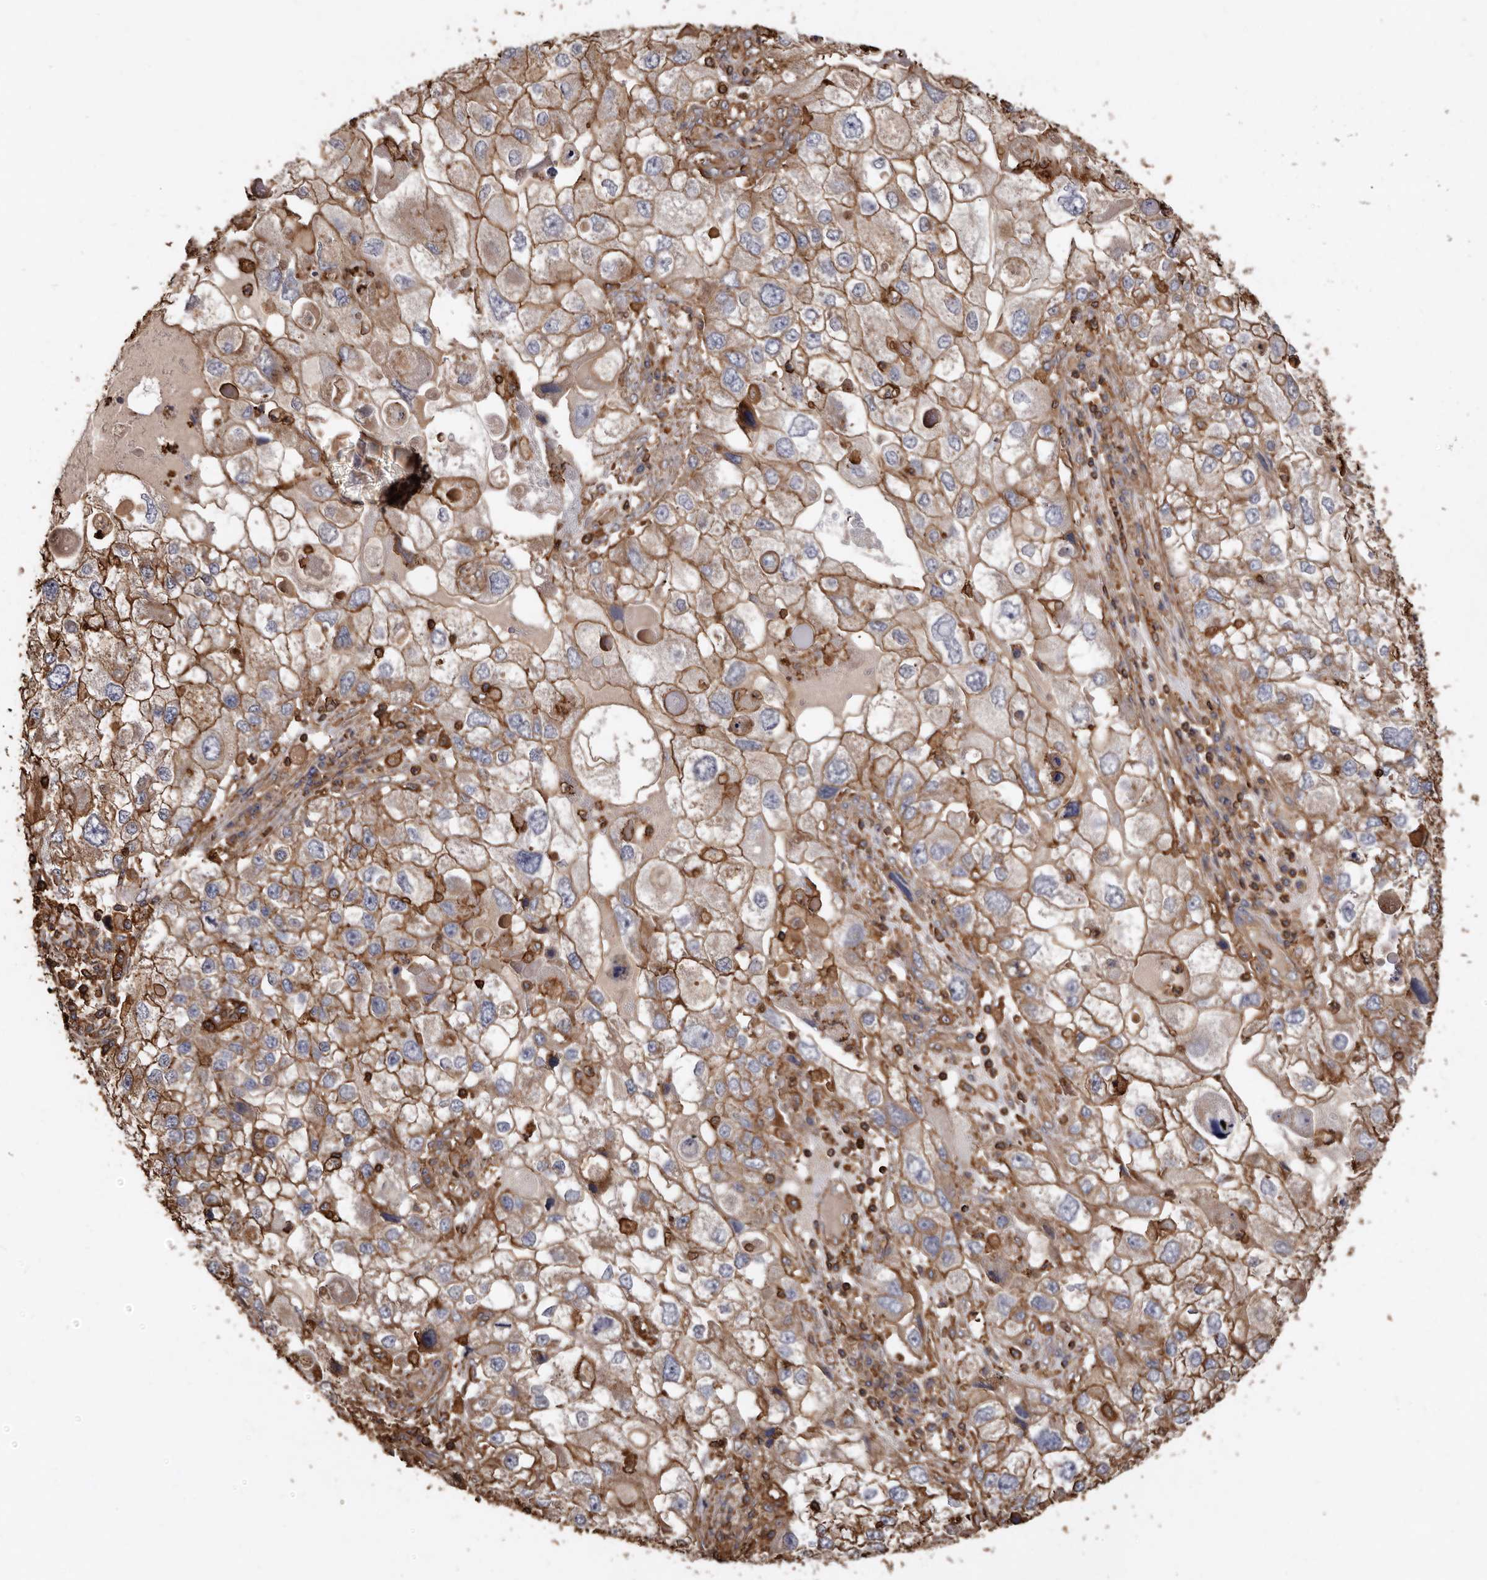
{"staining": {"intensity": "moderate", "quantity": ">75%", "location": "cytoplasmic/membranous"}, "tissue": "endometrial cancer", "cell_type": "Tumor cells", "image_type": "cancer", "snomed": [{"axis": "morphology", "description": "Adenocarcinoma, NOS"}, {"axis": "topography", "description": "Endometrium"}], "caption": "A brown stain highlights moderate cytoplasmic/membranous positivity of a protein in endometrial adenocarcinoma tumor cells.", "gene": "COQ8B", "patient": {"sex": "female", "age": 49}}